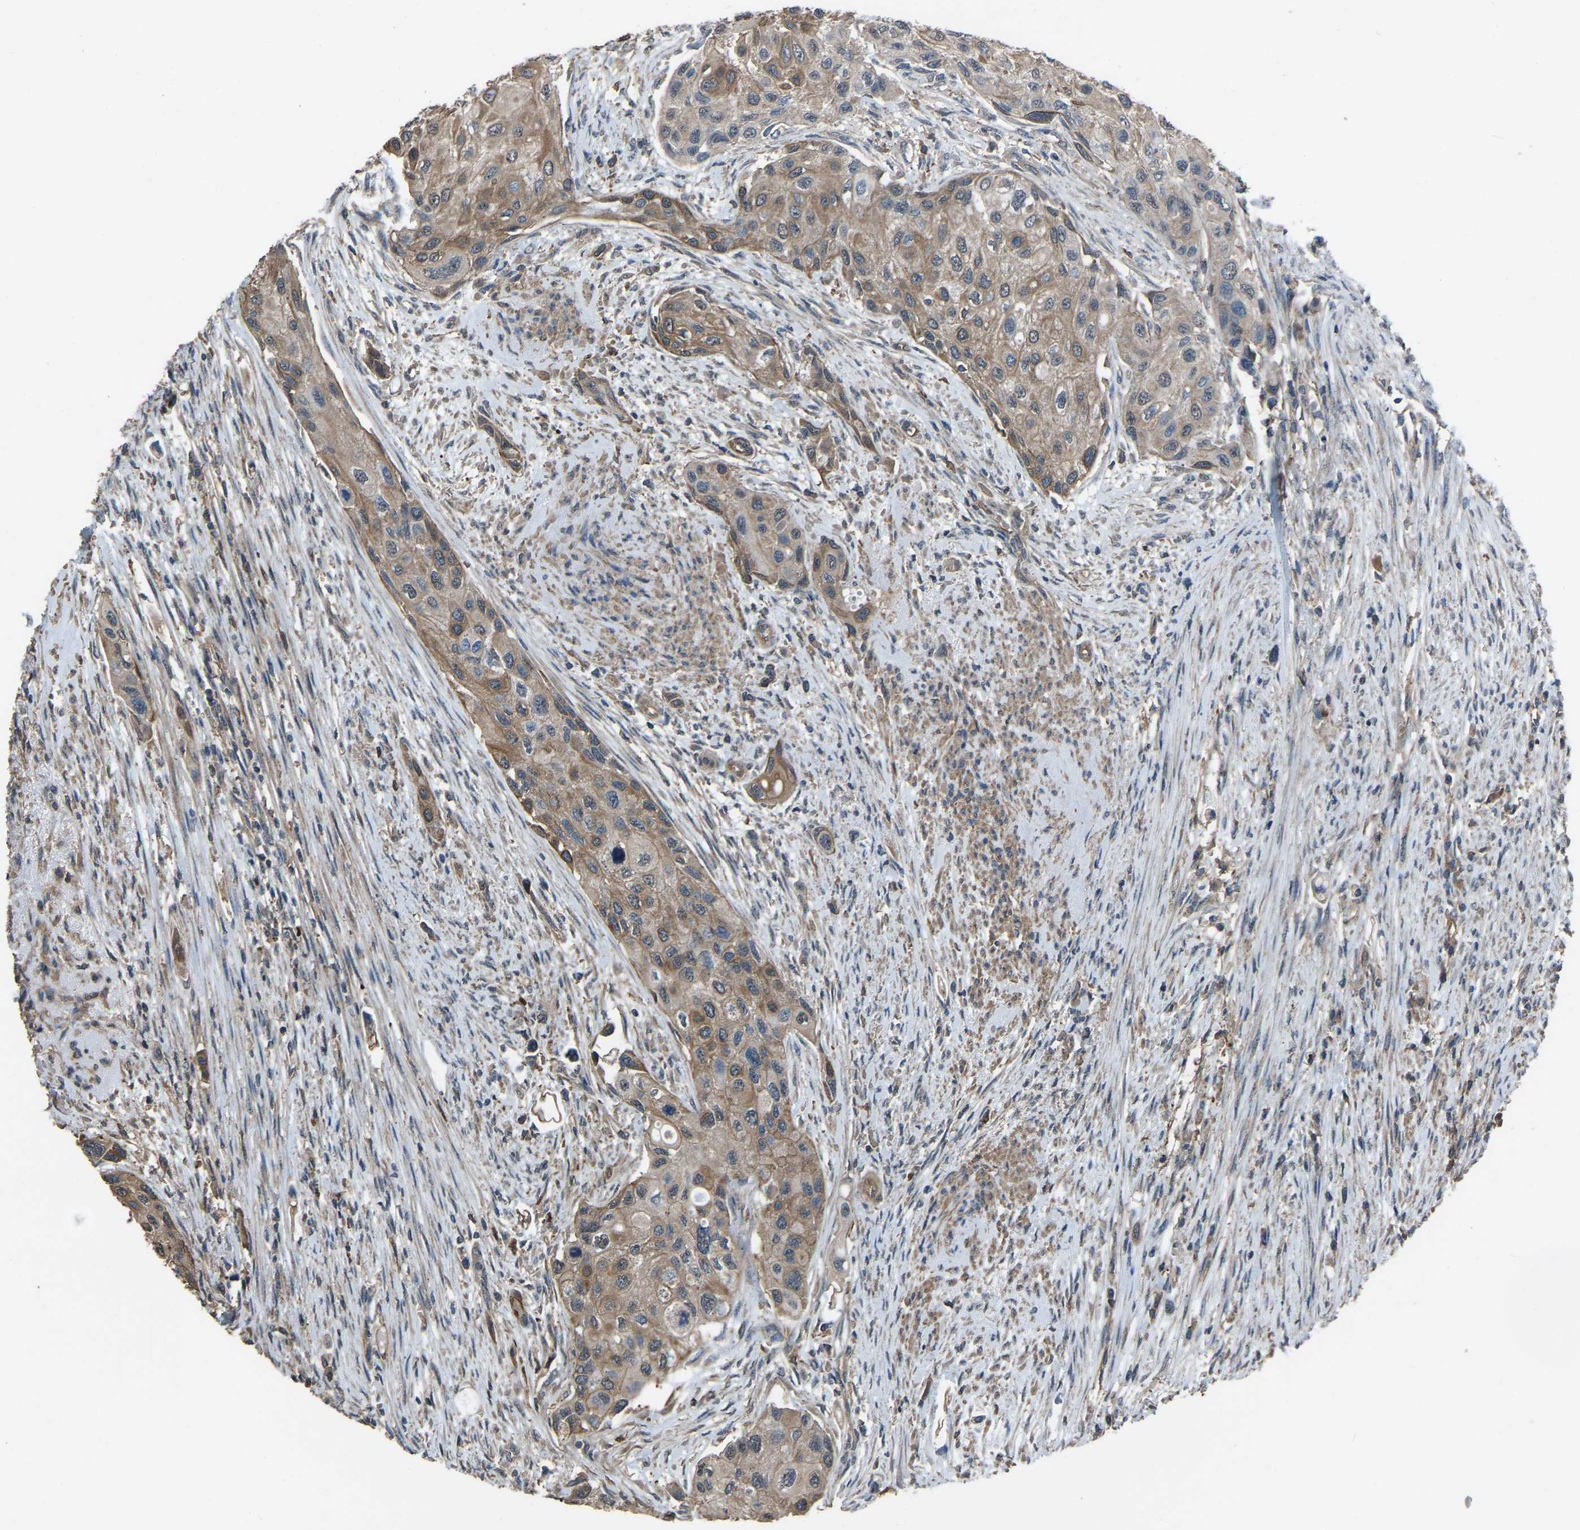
{"staining": {"intensity": "moderate", "quantity": ">75%", "location": "cytoplasmic/membranous"}, "tissue": "urothelial cancer", "cell_type": "Tumor cells", "image_type": "cancer", "snomed": [{"axis": "morphology", "description": "Urothelial carcinoma, High grade"}, {"axis": "topography", "description": "Urinary bladder"}], "caption": "Immunohistochemistry photomicrograph of urothelial cancer stained for a protein (brown), which shows medium levels of moderate cytoplasmic/membranous positivity in approximately >75% of tumor cells.", "gene": "SLC4A2", "patient": {"sex": "female", "age": 56}}